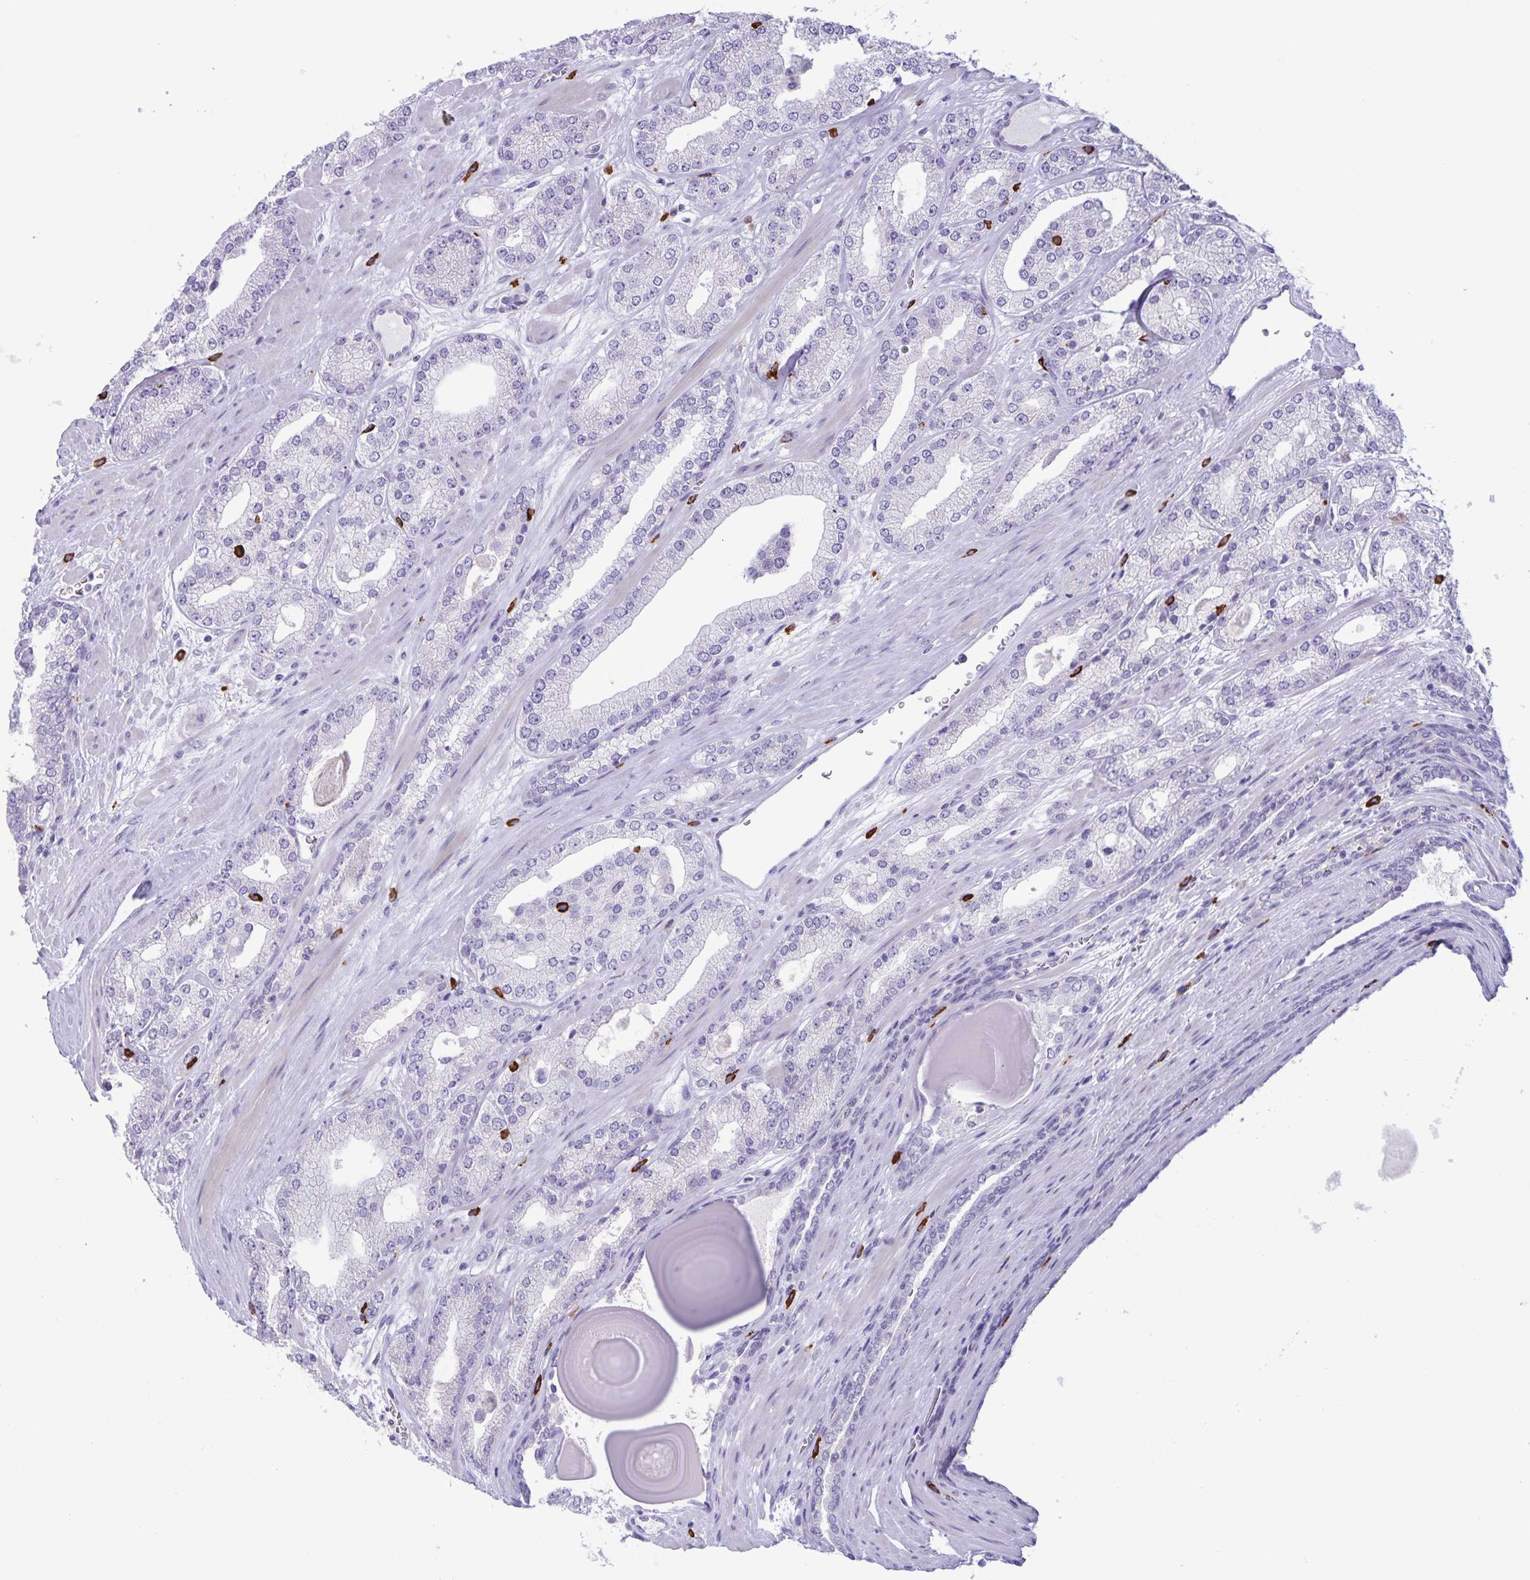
{"staining": {"intensity": "negative", "quantity": "none", "location": "none"}, "tissue": "prostate cancer", "cell_type": "Tumor cells", "image_type": "cancer", "snomed": [{"axis": "morphology", "description": "Adenocarcinoma, High grade"}, {"axis": "topography", "description": "Prostate"}], "caption": "A histopathology image of human prostate cancer is negative for staining in tumor cells.", "gene": "IBTK", "patient": {"sex": "male", "age": 64}}